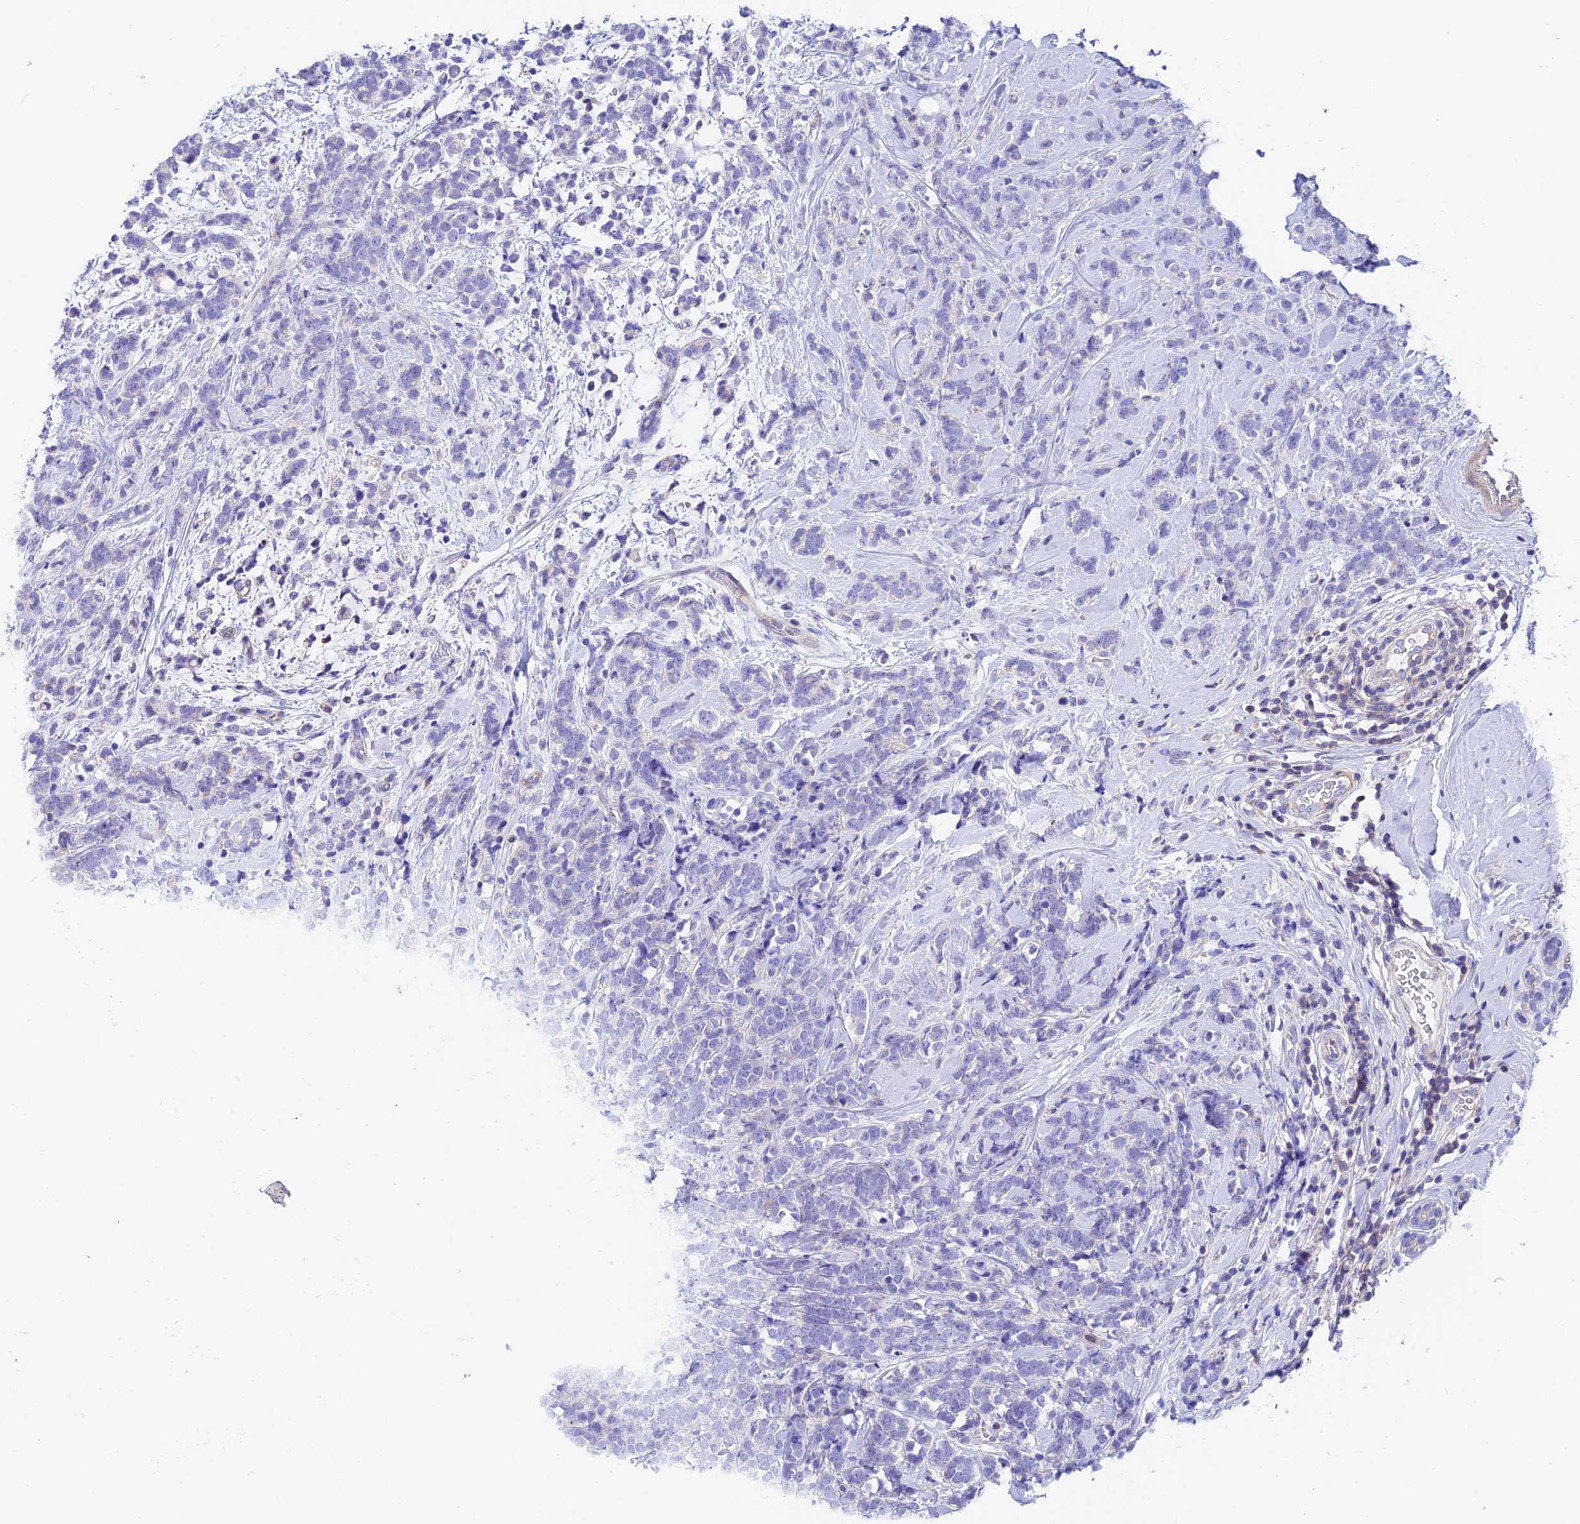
{"staining": {"intensity": "negative", "quantity": "none", "location": "none"}, "tissue": "breast cancer", "cell_type": "Tumor cells", "image_type": "cancer", "snomed": [{"axis": "morphology", "description": "Lobular carcinoma"}, {"axis": "topography", "description": "Breast"}], "caption": "Tumor cells are negative for protein expression in human breast lobular carcinoma.", "gene": "PRIM1", "patient": {"sex": "female", "age": 58}}